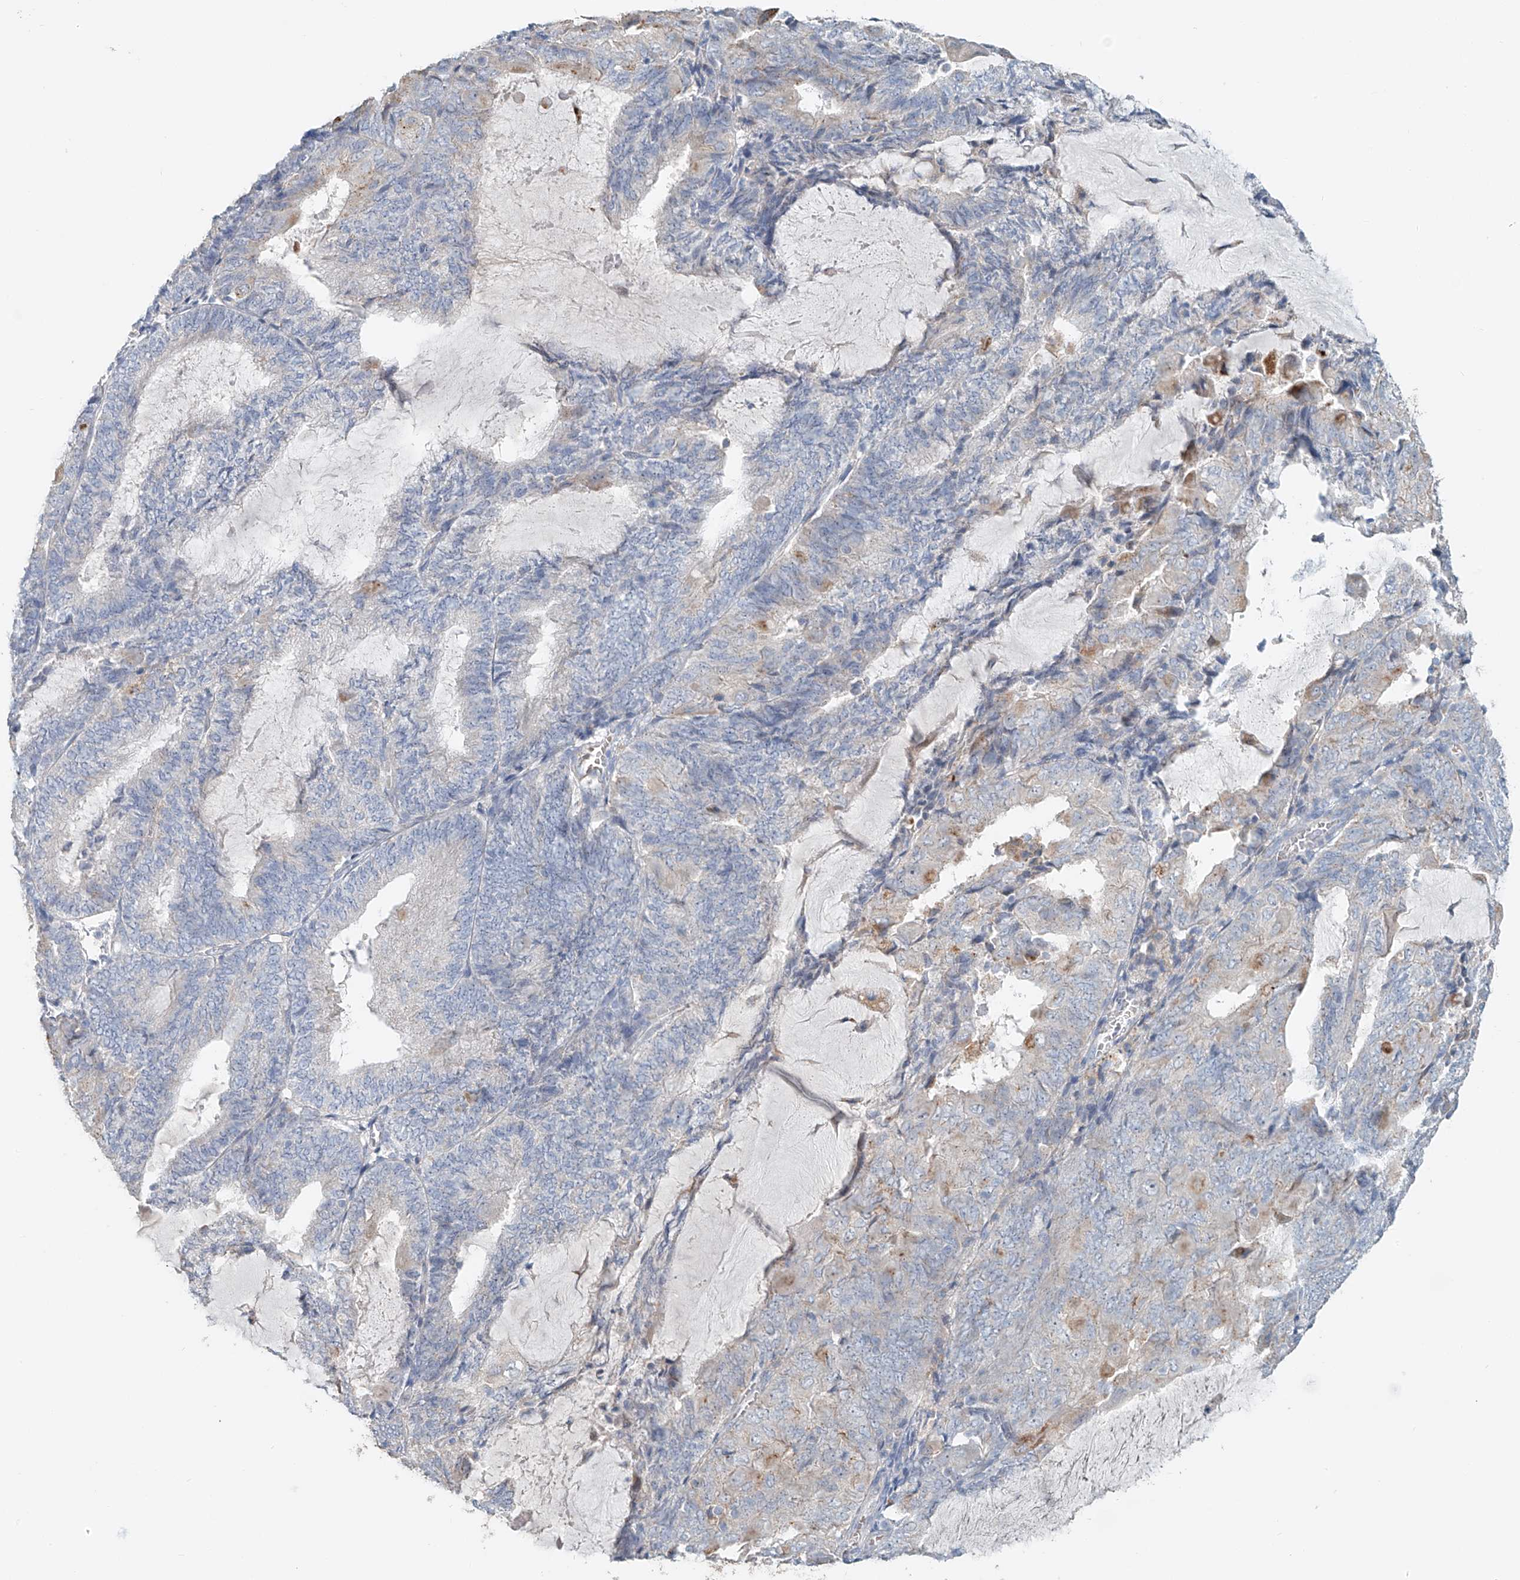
{"staining": {"intensity": "weak", "quantity": "<25%", "location": "cytoplasmic/membranous"}, "tissue": "endometrial cancer", "cell_type": "Tumor cells", "image_type": "cancer", "snomed": [{"axis": "morphology", "description": "Adenocarcinoma, NOS"}, {"axis": "topography", "description": "Endometrium"}], "caption": "A high-resolution micrograph shows immunohistochemistry staining of endometrial adenocarcinoma, which shows no significant positivity in tumor cells. (DAB immunohistochemistry (IHC) with hematoxylin counter stain).", "gene": "TRIM47", "patient": {"sex": "female", "age": 81}}